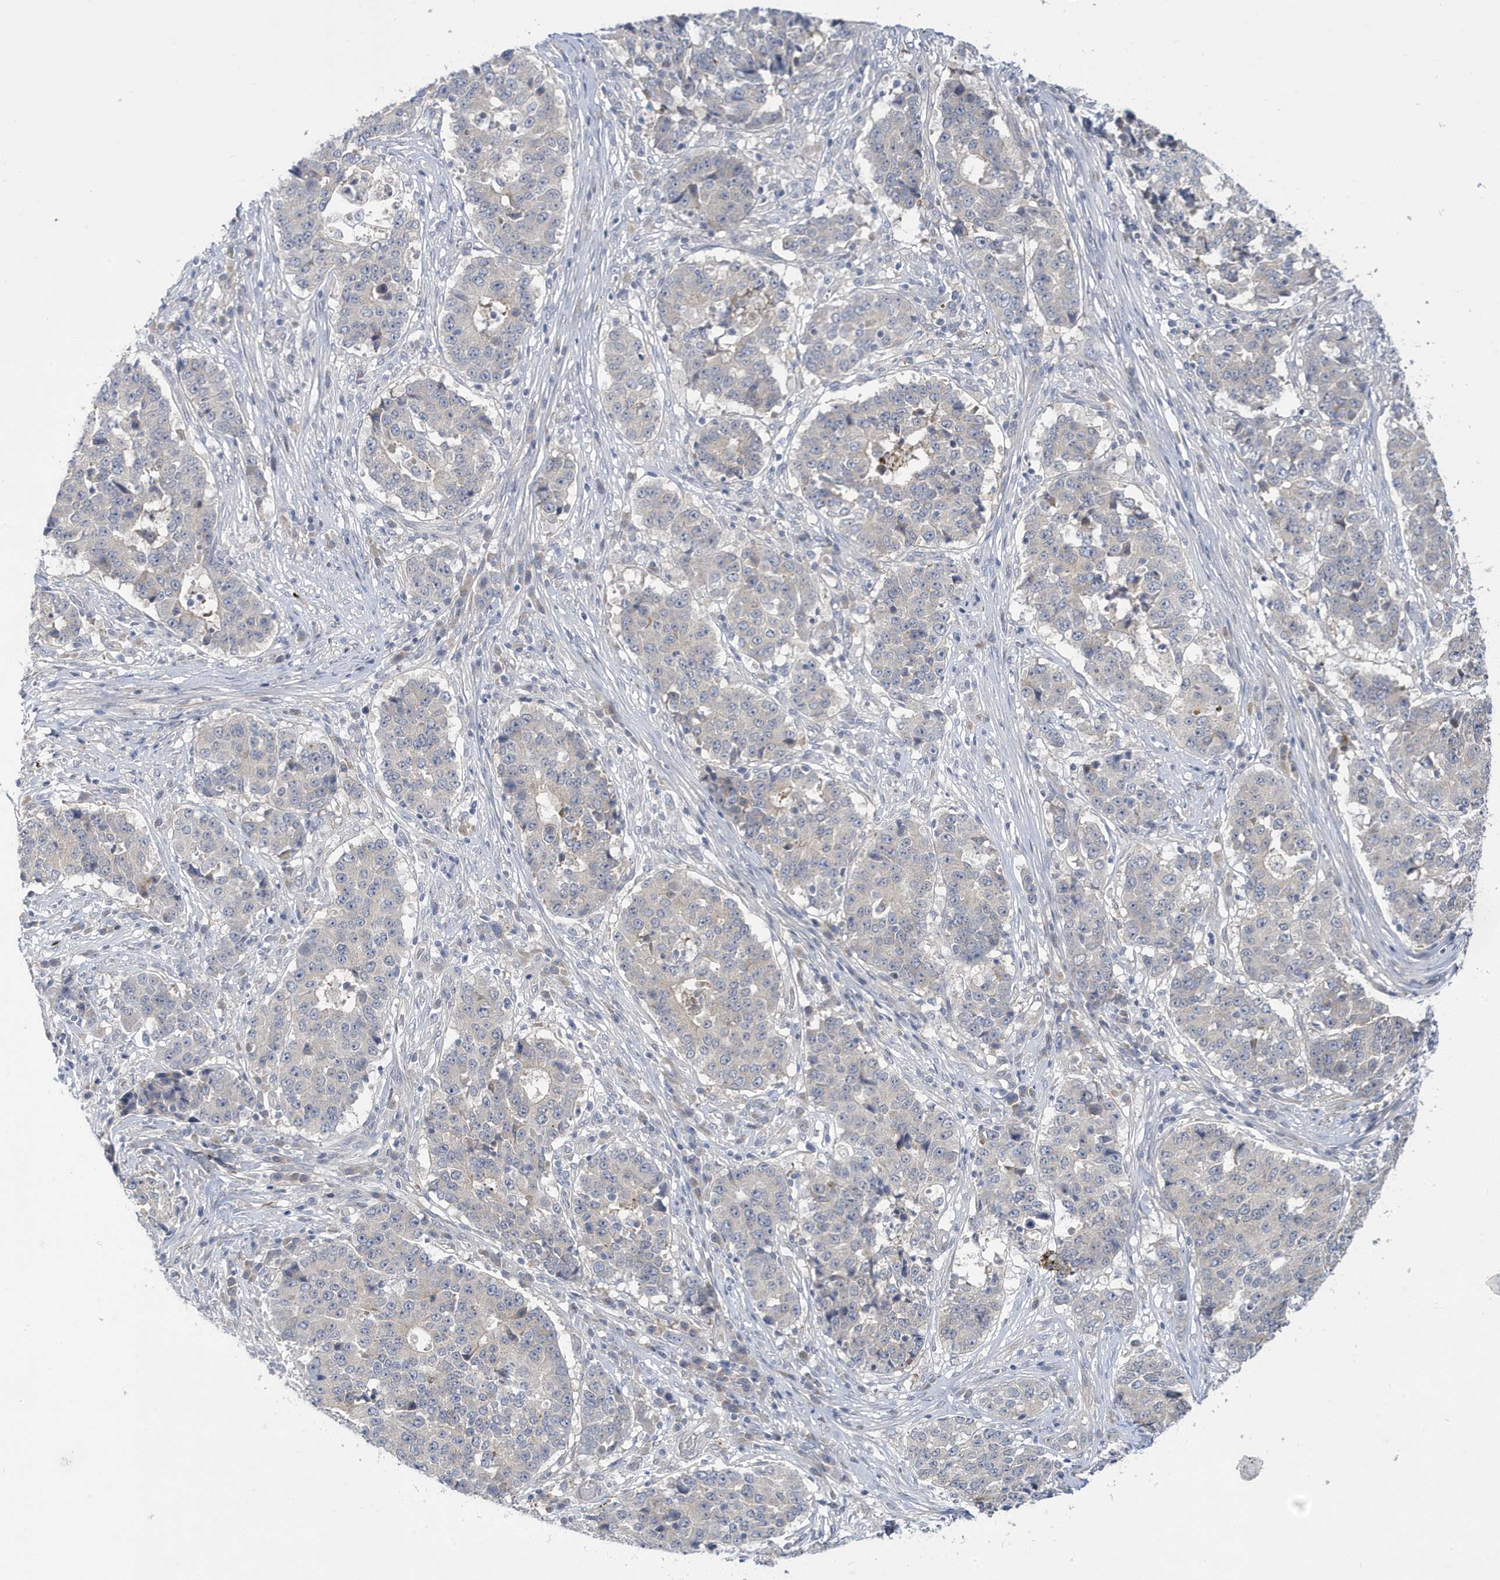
{"staining": {"intensity": "negative", "quantity": "none", "location": "none"}, "tissue": "stomach cancer", "cell_type": "Tumor cells", "image_type": "cancer", "snomed": [{"axis": "morphology", "description": "Adenocarcinoma, NOS"}, {"axis": "topography", "description": "Stomach"}], "caption": "A high-resolution histopathology image shows immunohistochemistry staining of stomach cancer, which displays no significant positivity in tumor cells. (DAB (3,3'-diaminobenzidine) IHC with hematoxylin counter stain).", "gene": "ZNF654", "patient": {"sex": "male", "age": 59}}